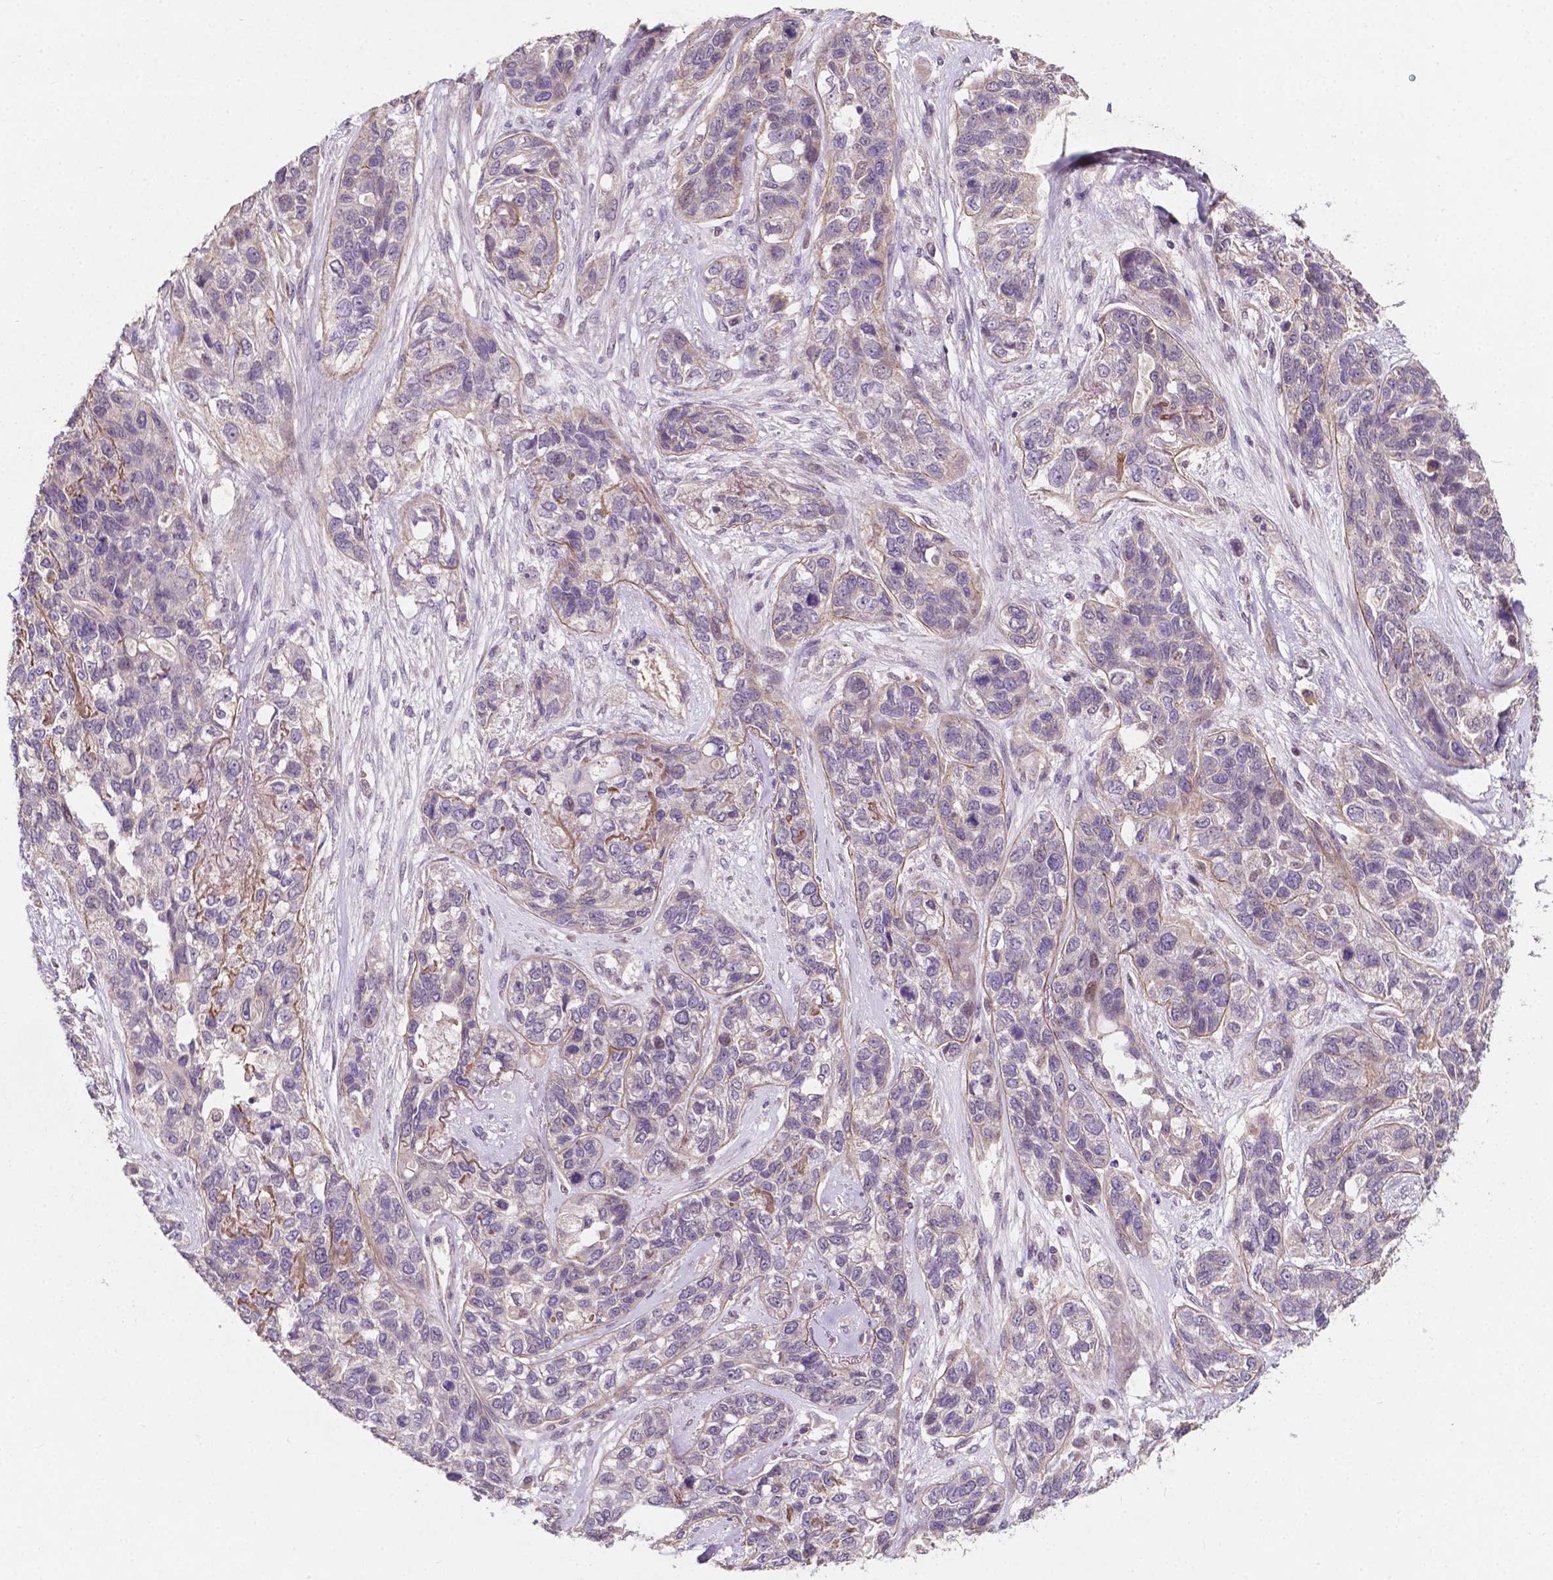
{"staining": {"intensity": "weak", "quantity": "<25%", "location": "cytoplasmic/membranous"}, "tissue": "lung cancer", "cell_type": "Tumor cells", "image_type": "cancer", "snomed": [{"axis": "morphology", "description": "Squamous cell carcinoma, NOS"}, {"axis": "topography", "description": "Lung"}], "caption": "Tumor cells show no significant protein staining in squamous cell carcinoma (lung).", "gene": "DUSP16", "patient": {"sex": "female", "age": 70}}